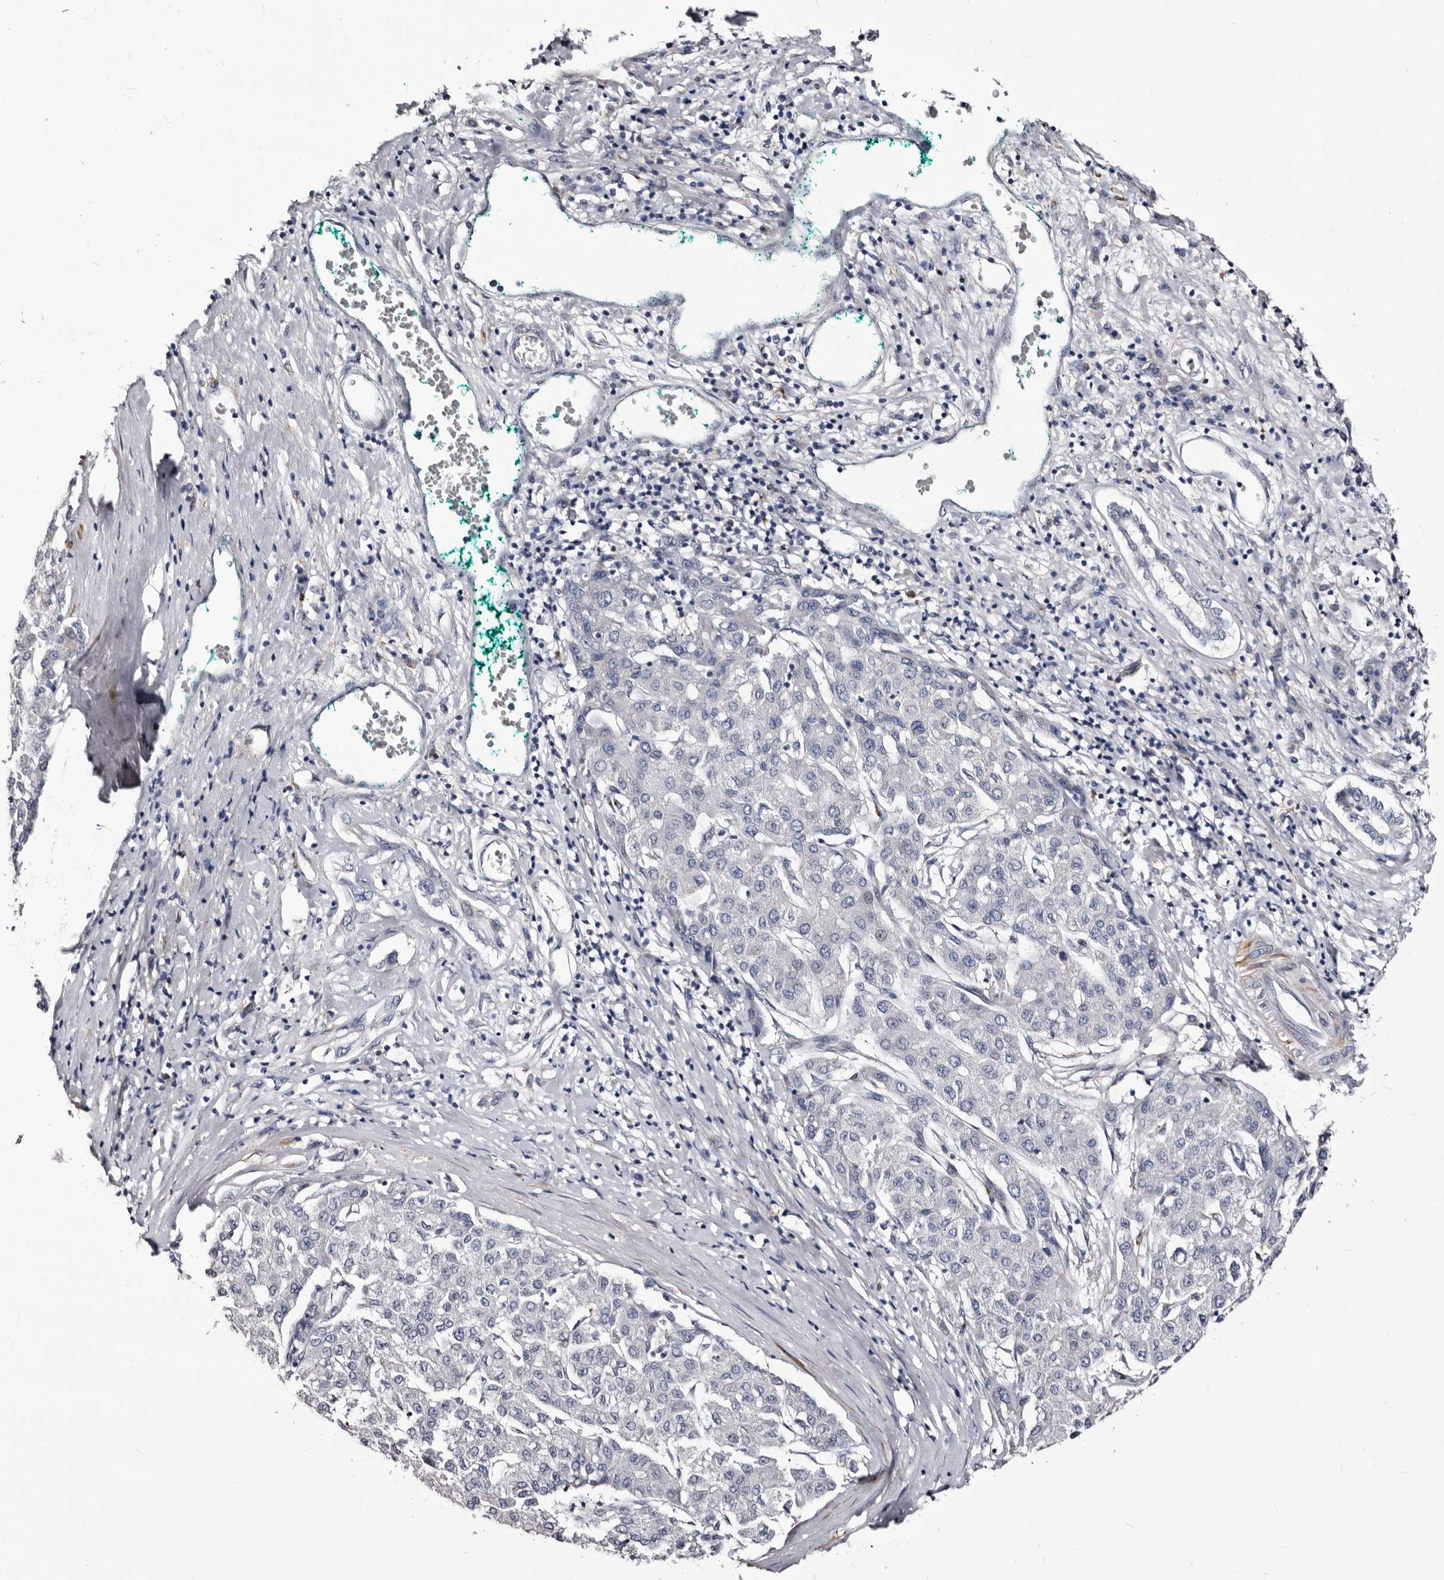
{"staining": {"intensity": "negative", "quantity": "none", "location": "none"}, "tissue": "liver cancer", "cell_type": "Tumor cells", "image_type": "cancer", "snomed": [{"axis": "morphology", "description": "Carcinoma, Hepatocellular, NOS"}, {"axis": "topography", "description": "Liver"}], "caption": "This is an IHC photomicrograph of hepatocellular carcinoma (liver). There is no staining in tumor cells.", "gene": "AUNIP", "patient": {"sex": "male", "age": 65}}